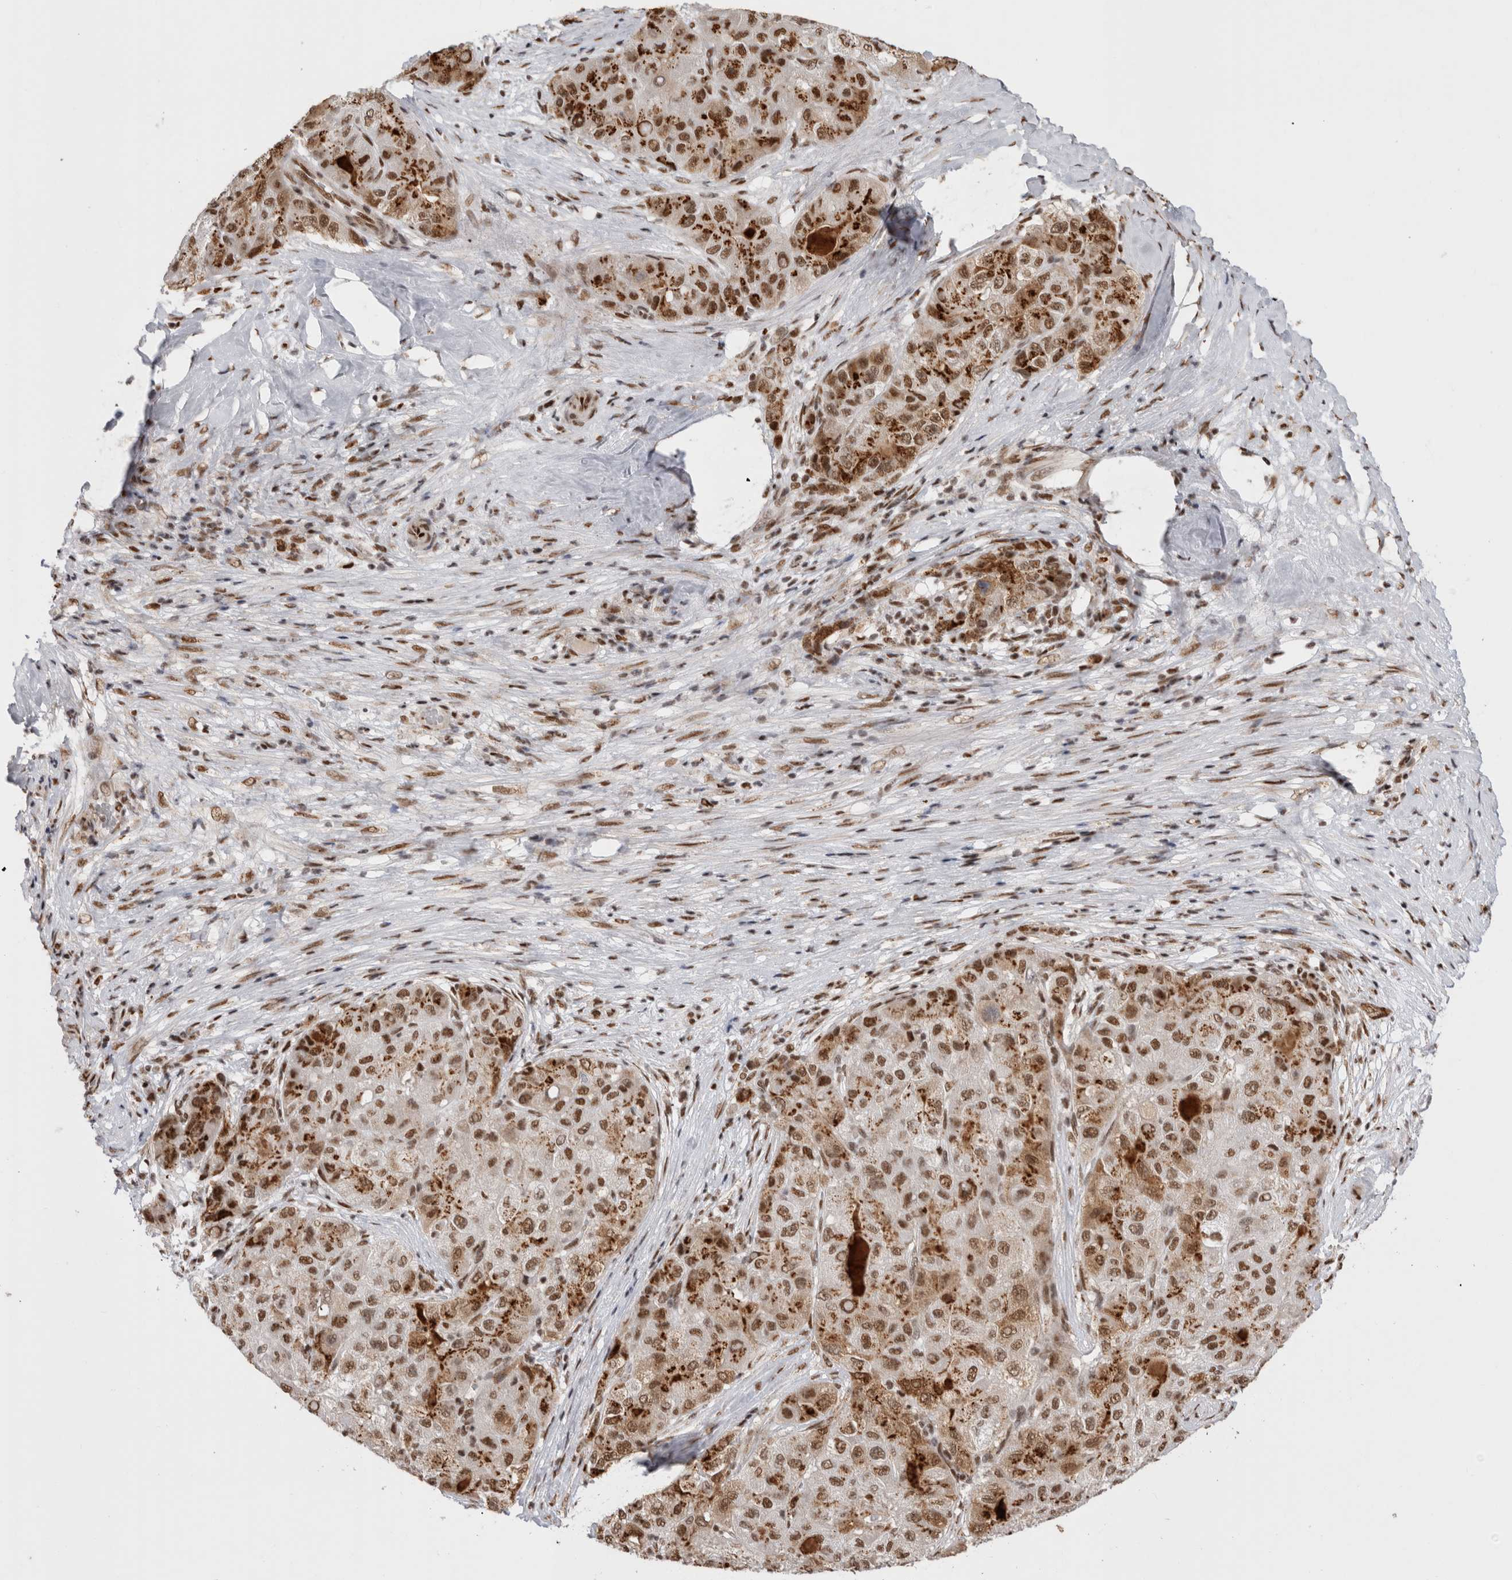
{"staining": {"intensity": "moderate", "quantity": ">75%", "location": "cytoplasmic/membranous,nuclear"}, "tissue": "liver cancer", "cell_type": "Tumor cells", "image_type": "cancer", "snomed": [{"axis": "morphology", "description": "Carcinoma, Hepatocellular, NOS"}, {"axis": "topography", "description": "Liver"}], "caption": "High-power microscopy captured an immunohistochemistry (IHC) image of liver cancer, revealing moderate cytoplasmic/membranous and nuclear staining in approximately >75% of tumor cells. The staining is performed using DAB (3,3'-diaminobenzidine) brown chromogen to label protein expression. The nuclei are counter-stained blue using hematoxylin.", "gene": "EYA2", "patient": {"sex": "male", "age": 80}}